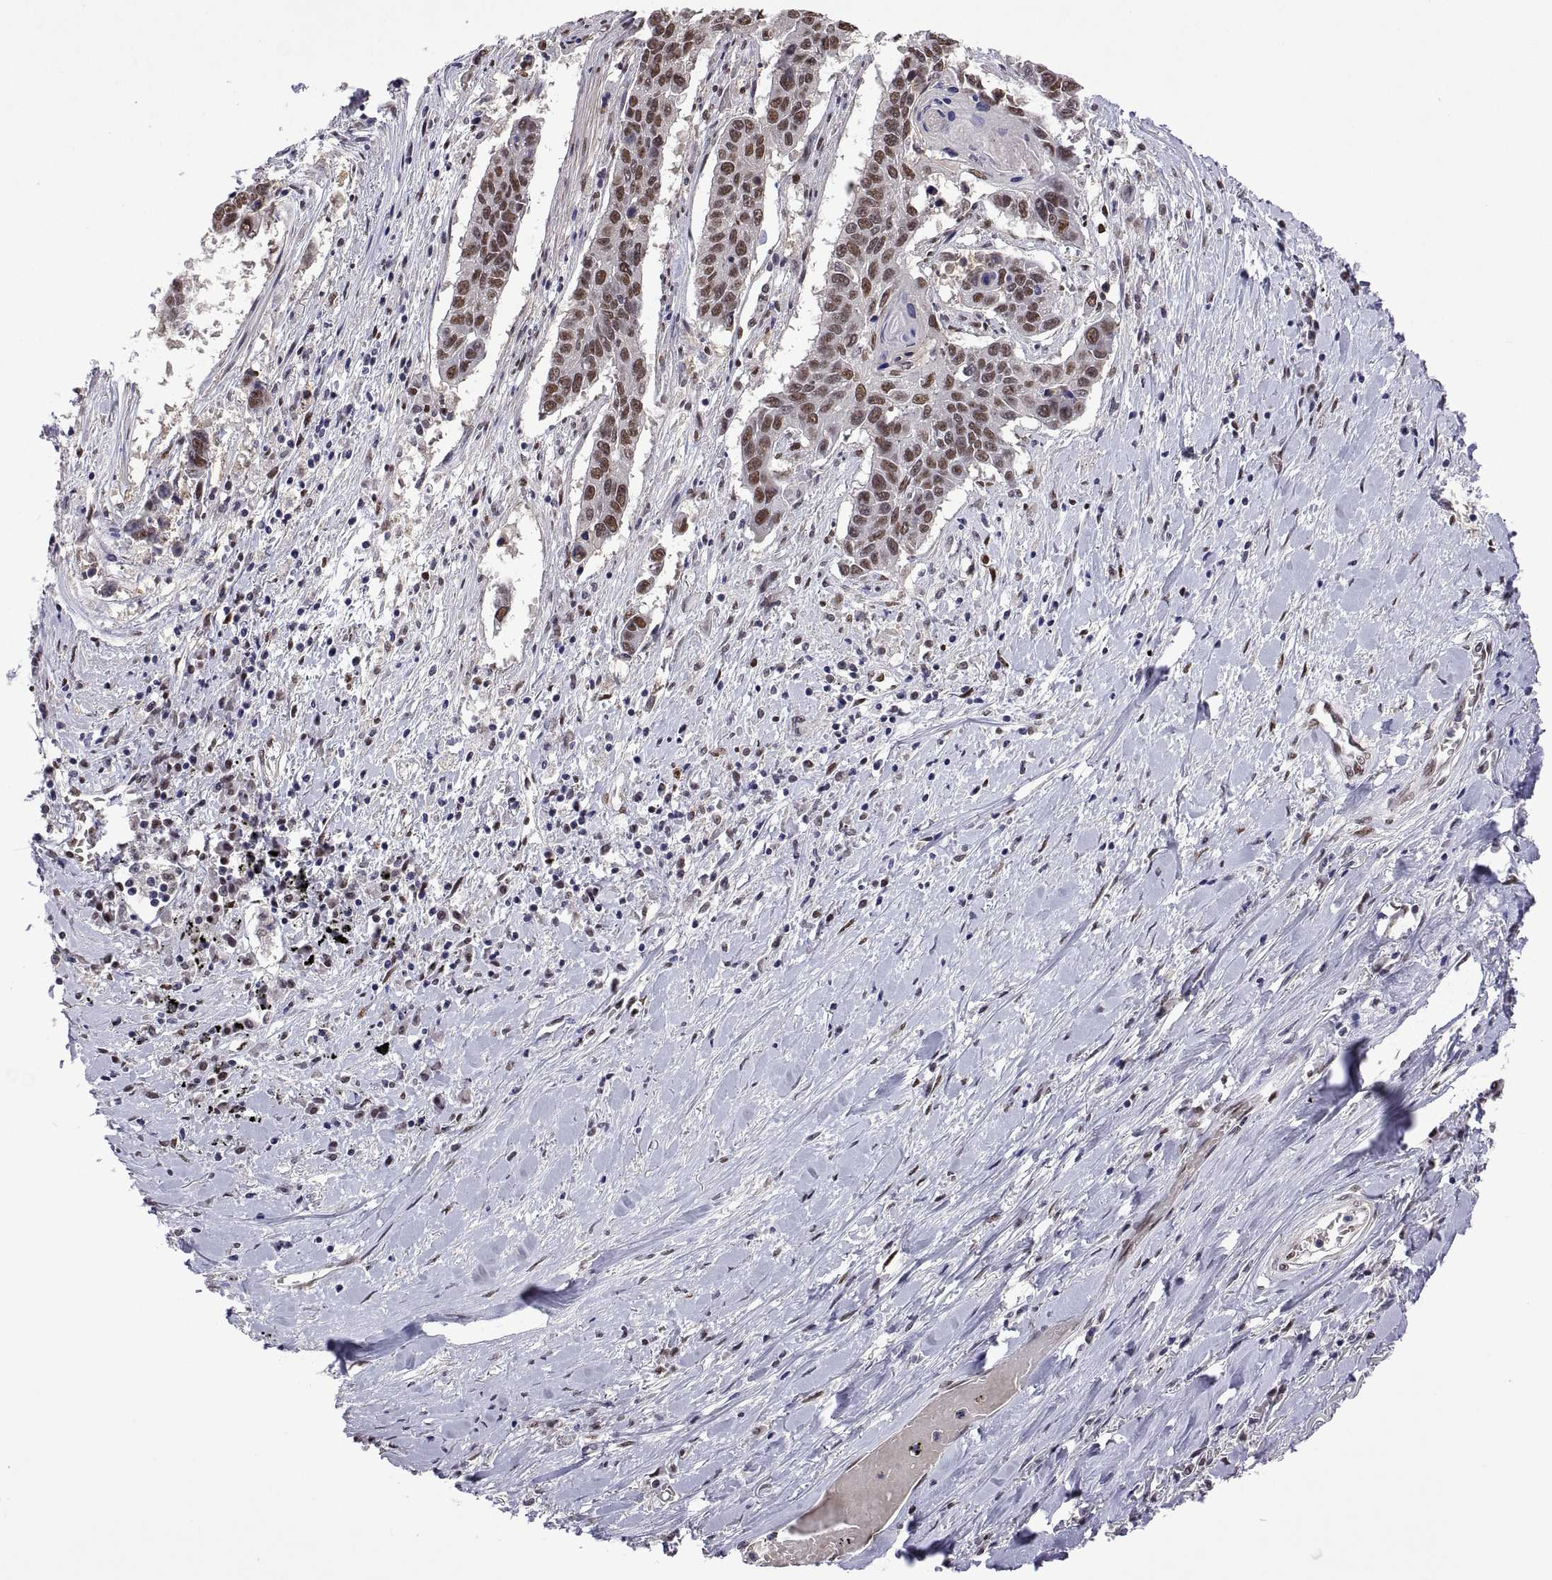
{"staining": {"intensity": "moderate", "quantity": ">75%", "location": "nuclear"}, "tissue": "lung cancer", "cell_type": "Tumor cells", "image_type": "cancer", "snomed": [{"axis": "morphology", "description": "Squamous cell carcinoma, NOS"}, {"axis": "topography", "description": "Lung"}], "caption": "Immunohistochemistry histopathology image of lung cancer stained for a protein (brown), which displays medium levels of moderate nuclear expression in approximately >75% of tumor cells.", "gene": "NR4A1", "patient": {"sex": "male", "age": 73}}